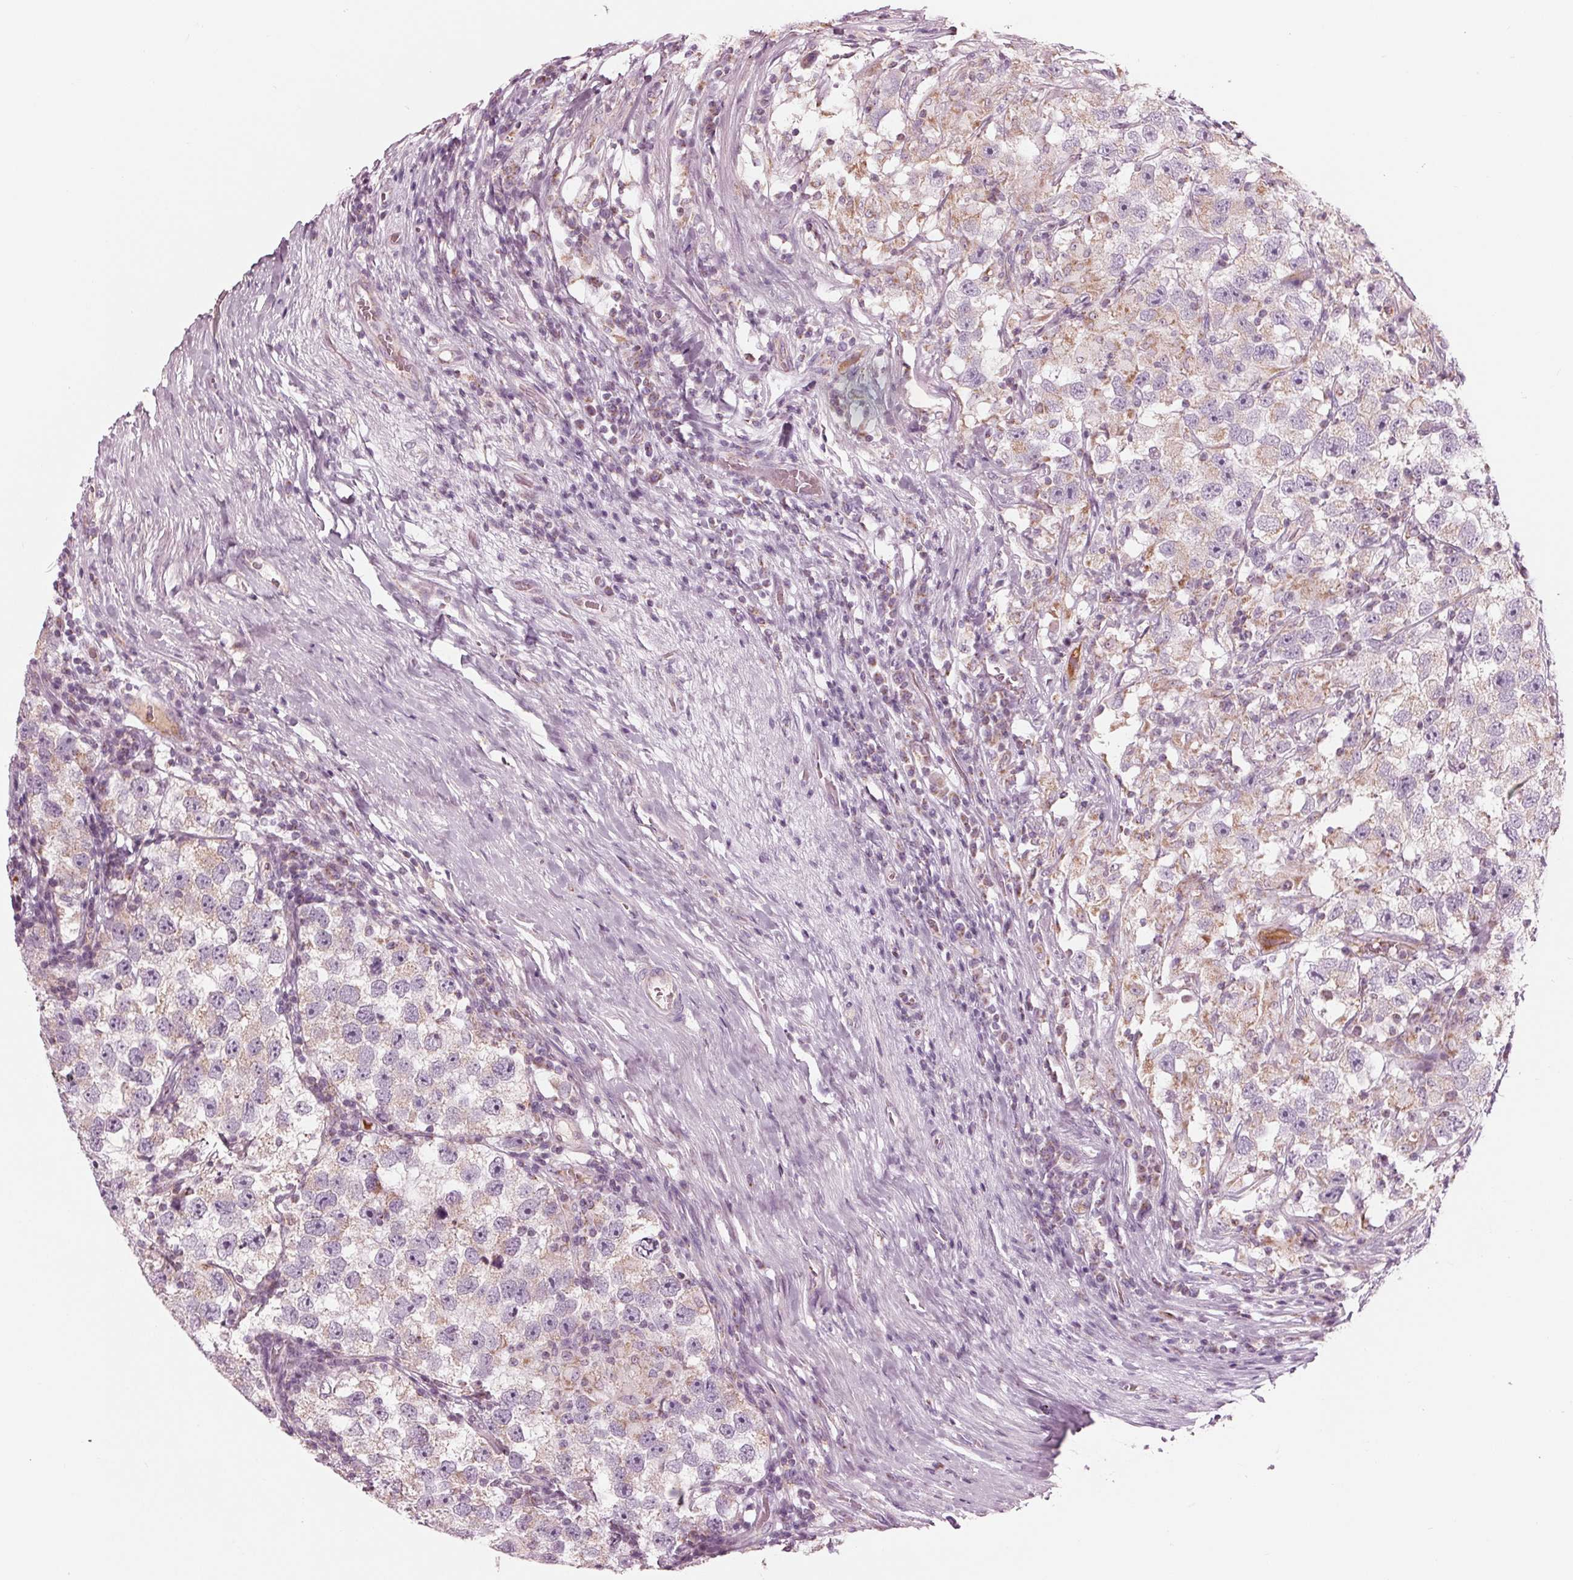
{"staining": {"intensity": "weak", "quantity": "<25%", "location": "cytoplasmic/membranous"}, "tissue": "testis cancer", "cell_type": "Tumor cells", "image_type": "cancer", "snomed": [{"axis": "morphology", "description": "Seminoma, NOS"}, {"axis": "topography", "description": "Testis"}], "caption": "Tumor cells show no significant protein staining in testis cancer.", "gene": "CLN6", "patient": {"sex": "male", "age": 26}}